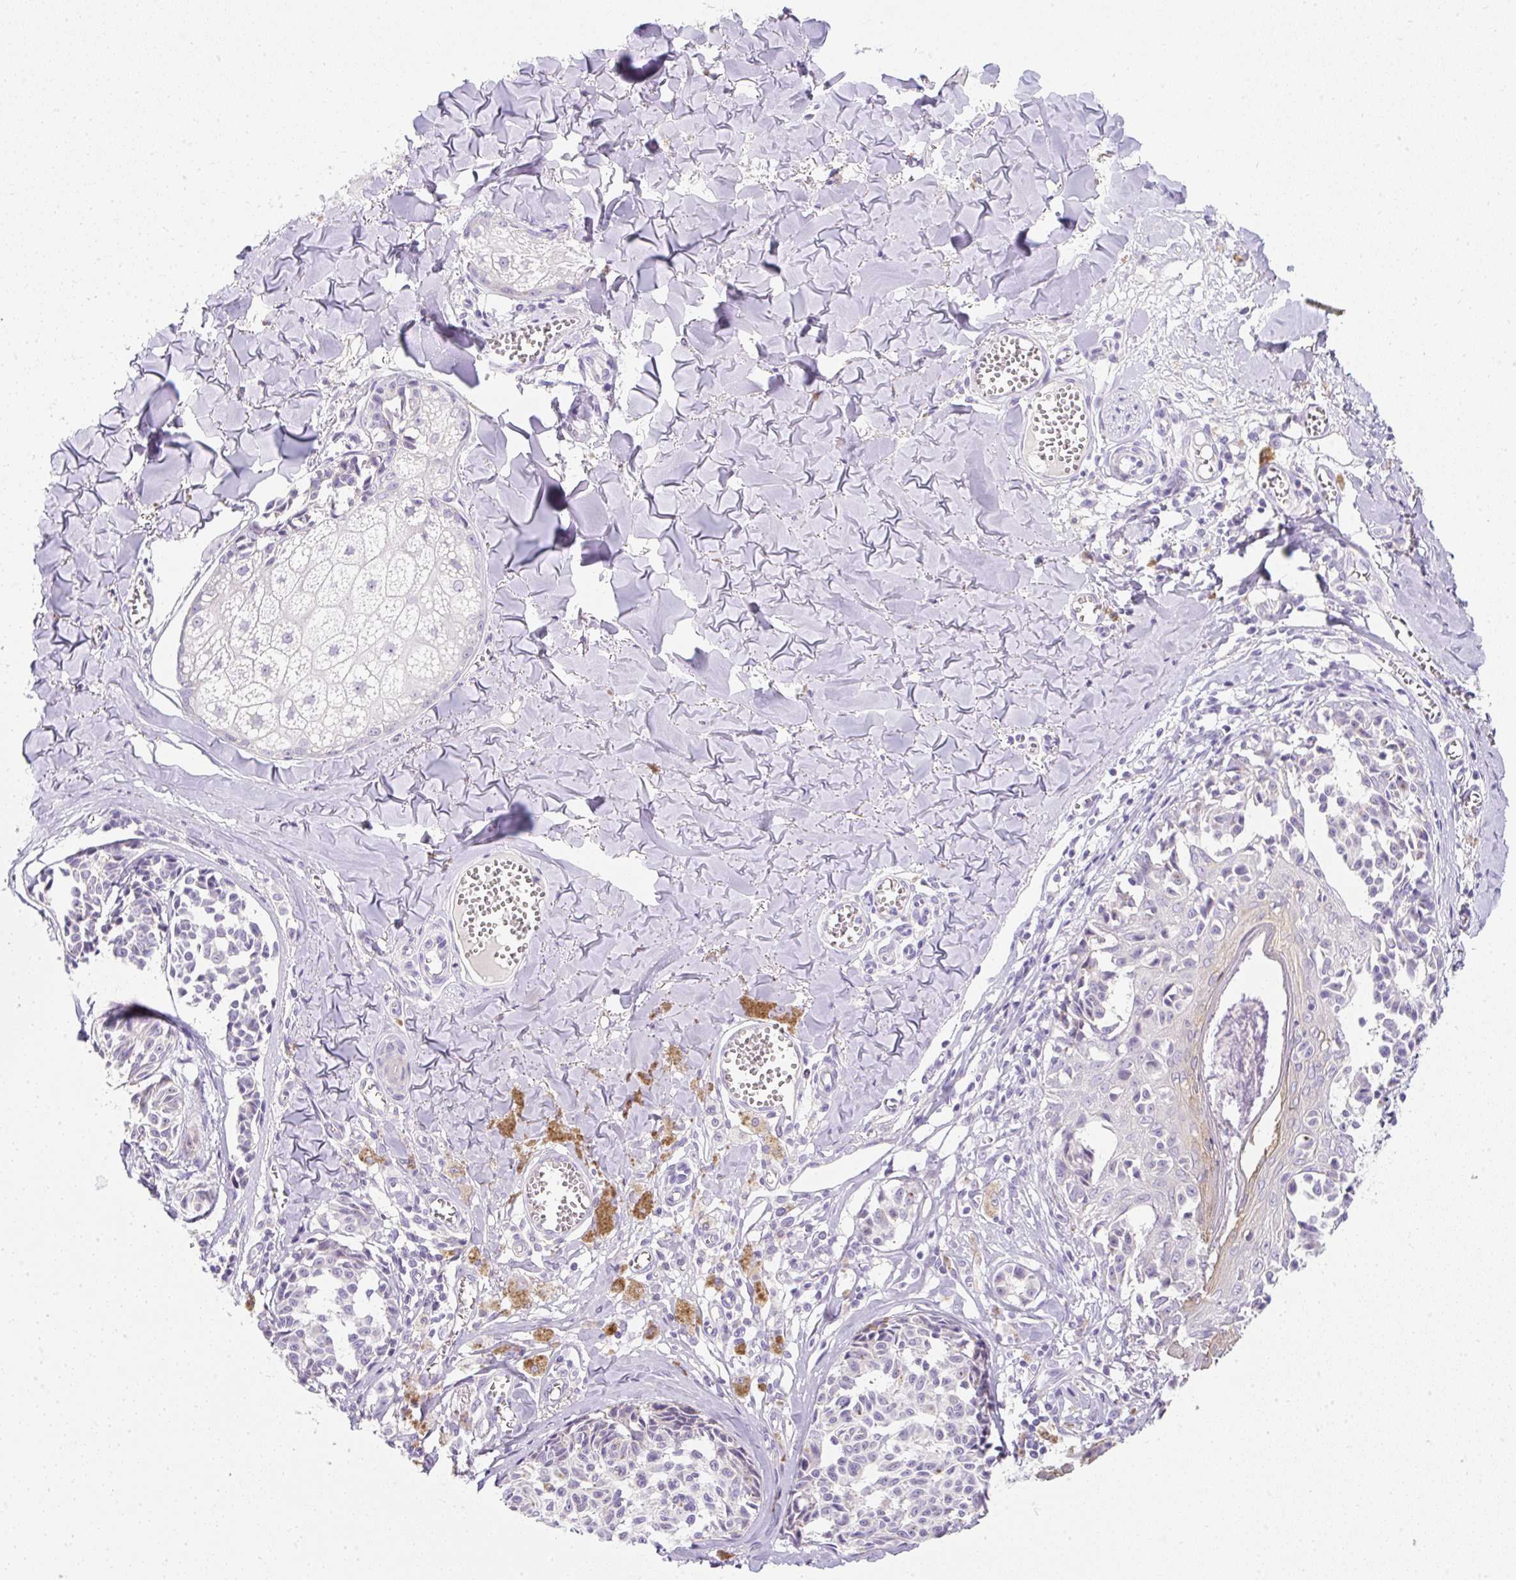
{"staining": {"intensity": "negative", "quantity": "none", "location": "none"}, "tissue": "melanoma", "cell_type": "Tumor cells", "image_type": "cancer", "snomed": [{"axis": "morphology", "description": "Malignant melanoma, NOS"}, {"axis": "topography", "description": "Skin"}], "caption": "IHC image of human melanoma stained for a protein (brown), which reveals no staining in tumor cells.", "gene": "DTX4", "patient": {"sex": "female", "age": 43}}